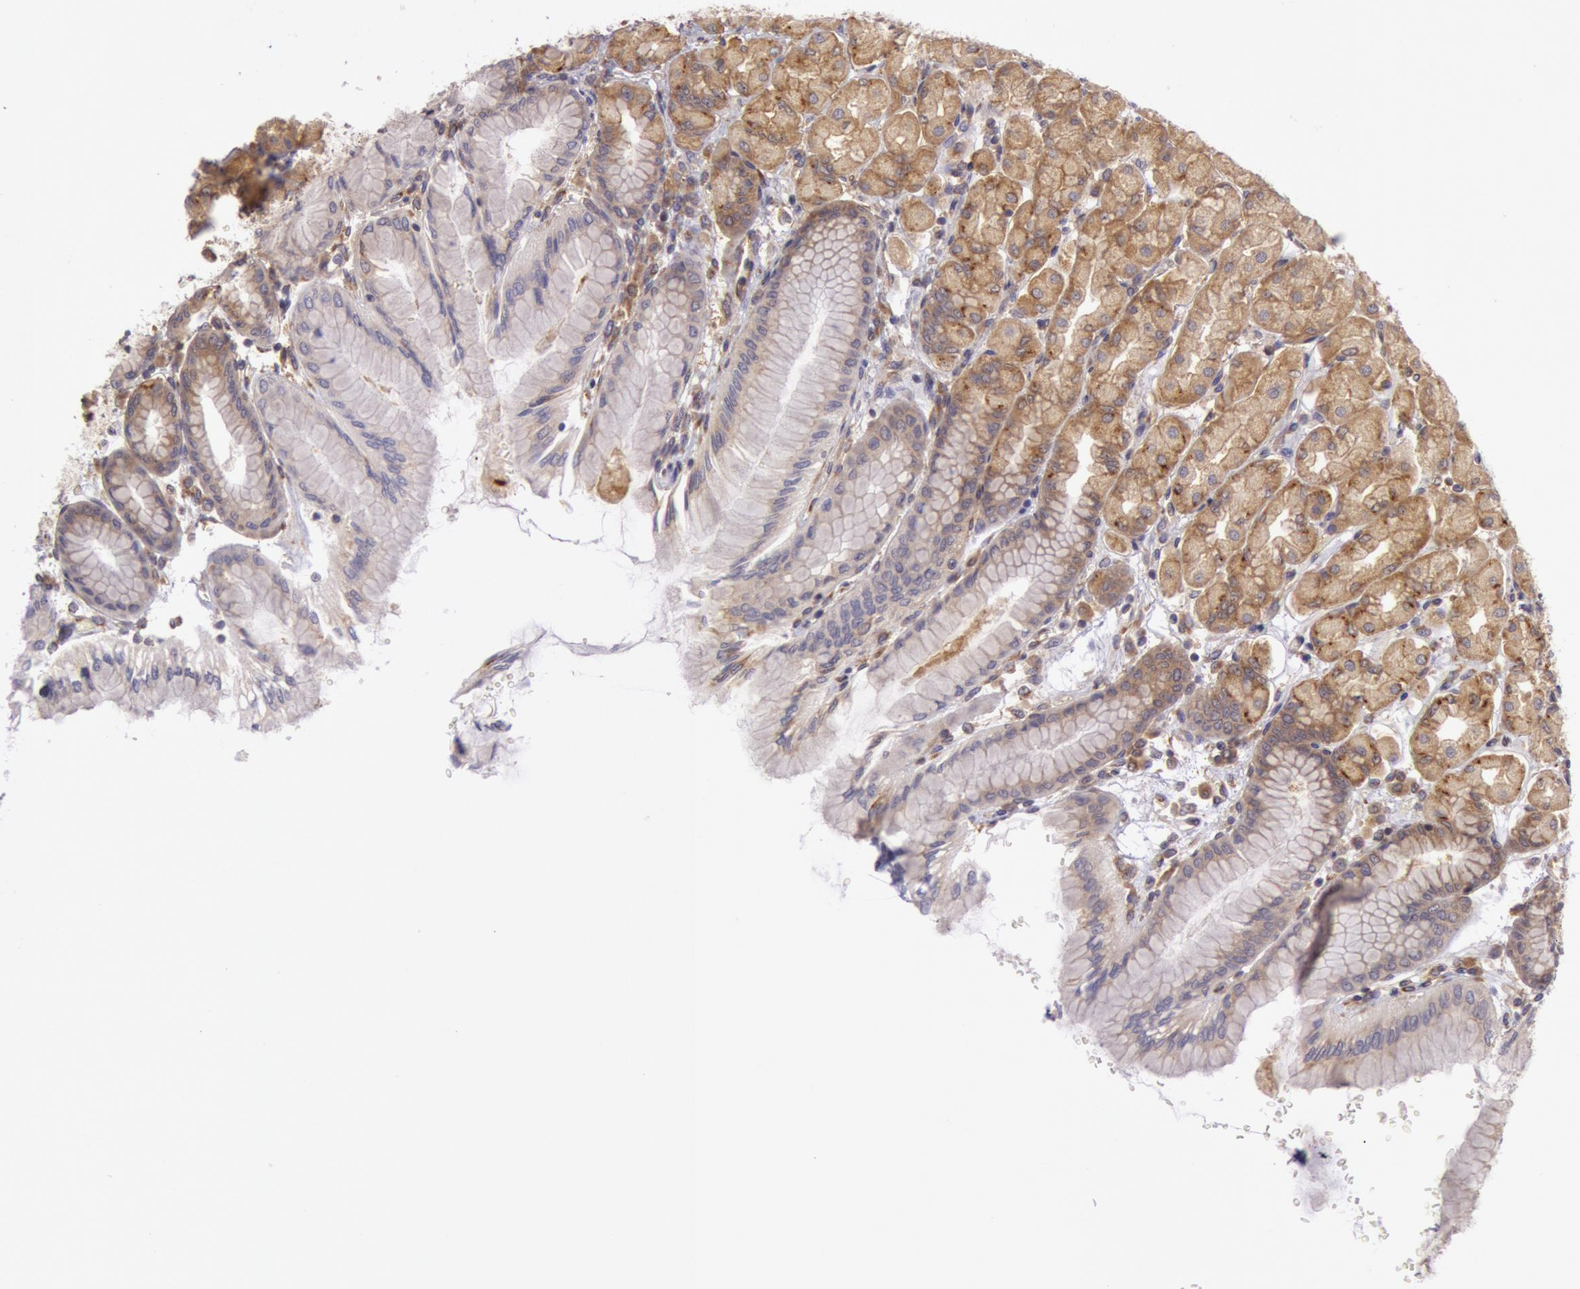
{"staining": {"intensity": "weak", "quantity": "25%-75%", "location": "cytoplasmic/membranous"}, "tissue": "stomach", "cell_type": "Glandular cells", "image_type": "normal", "snomed": [{"axis": "morphology", "description": "Normal tissue, NOS"}, {"axis": "topography", "description": "Stomach, upper"}], "caption": "IHC staining of normal stomach, which demonstrates low levels of weak cytoplasmic/membranous positivity in about 25%-75% of glandular cells indicating weak cytoplasmic/membranous protein positivity. The staining was performed using DAB (3,3'-diaminobenzidine) (brown) for protein detection and nuclei were counterstained in hematoxylin (blue).", "gene": "CHUK", "patient": {"sex": "female", "age": 56}}